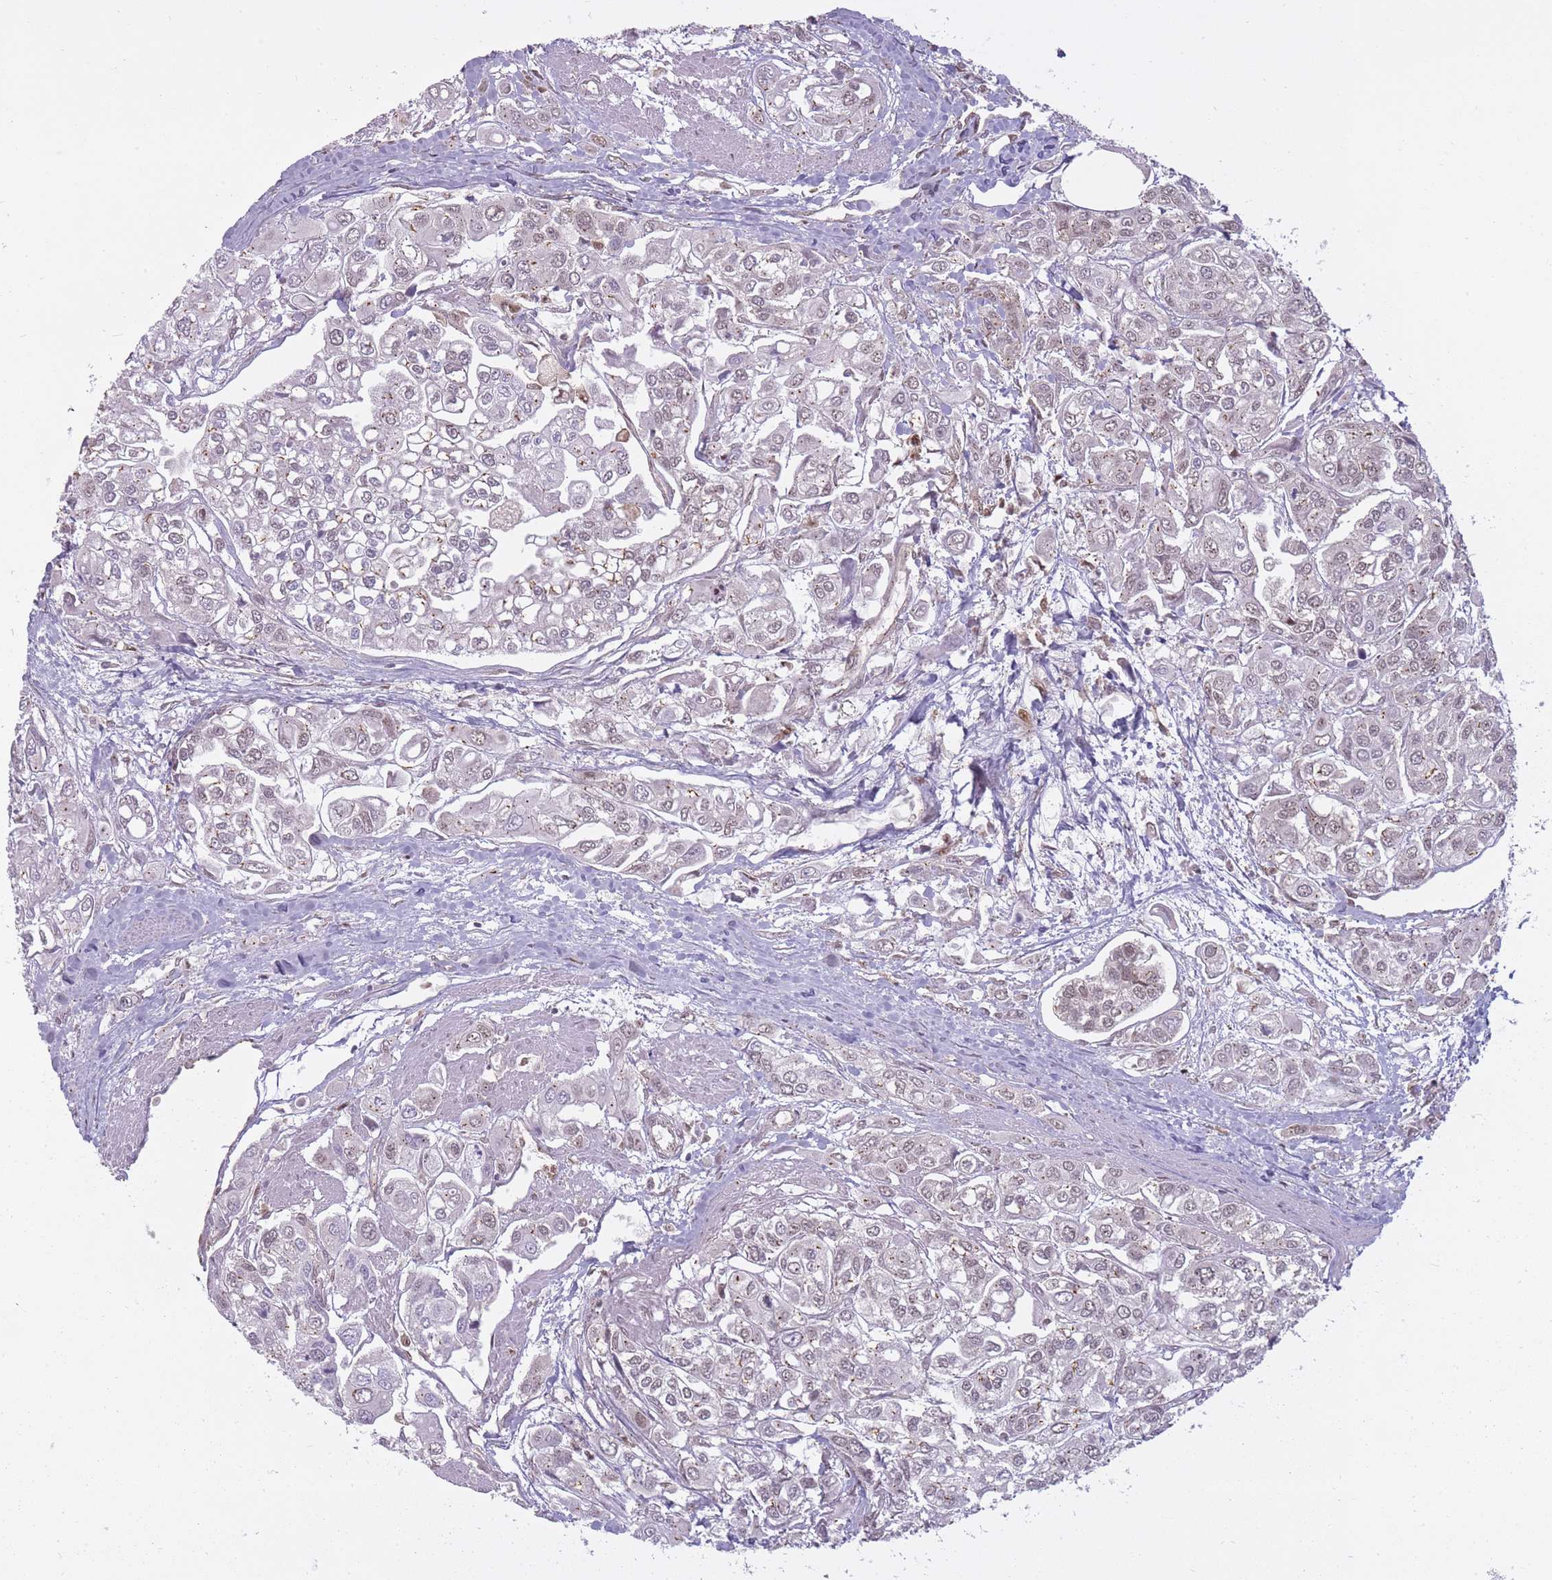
{"staining": {"intensity": "weak", "quantity": "25%-75%", "location": "nuclear"}, "tissue": "urothelial cancer", "cell_type": "Tumor cells", "image_type": "cancer", "snomed": [{"axis": "morphology", "description": "Urothelial carcinoma, High grade"}, {"axis": "topography", "description": "Urinary bladder"}], "caption": "Urothelial carcinoma (high-grade) was stained to show a protein in brown. There is low levels of weak nuclear expression in approximately 25%-75% of tumor cells.", "gene": "LGALS9", "patient": {"sex": "male", "age": 67}}